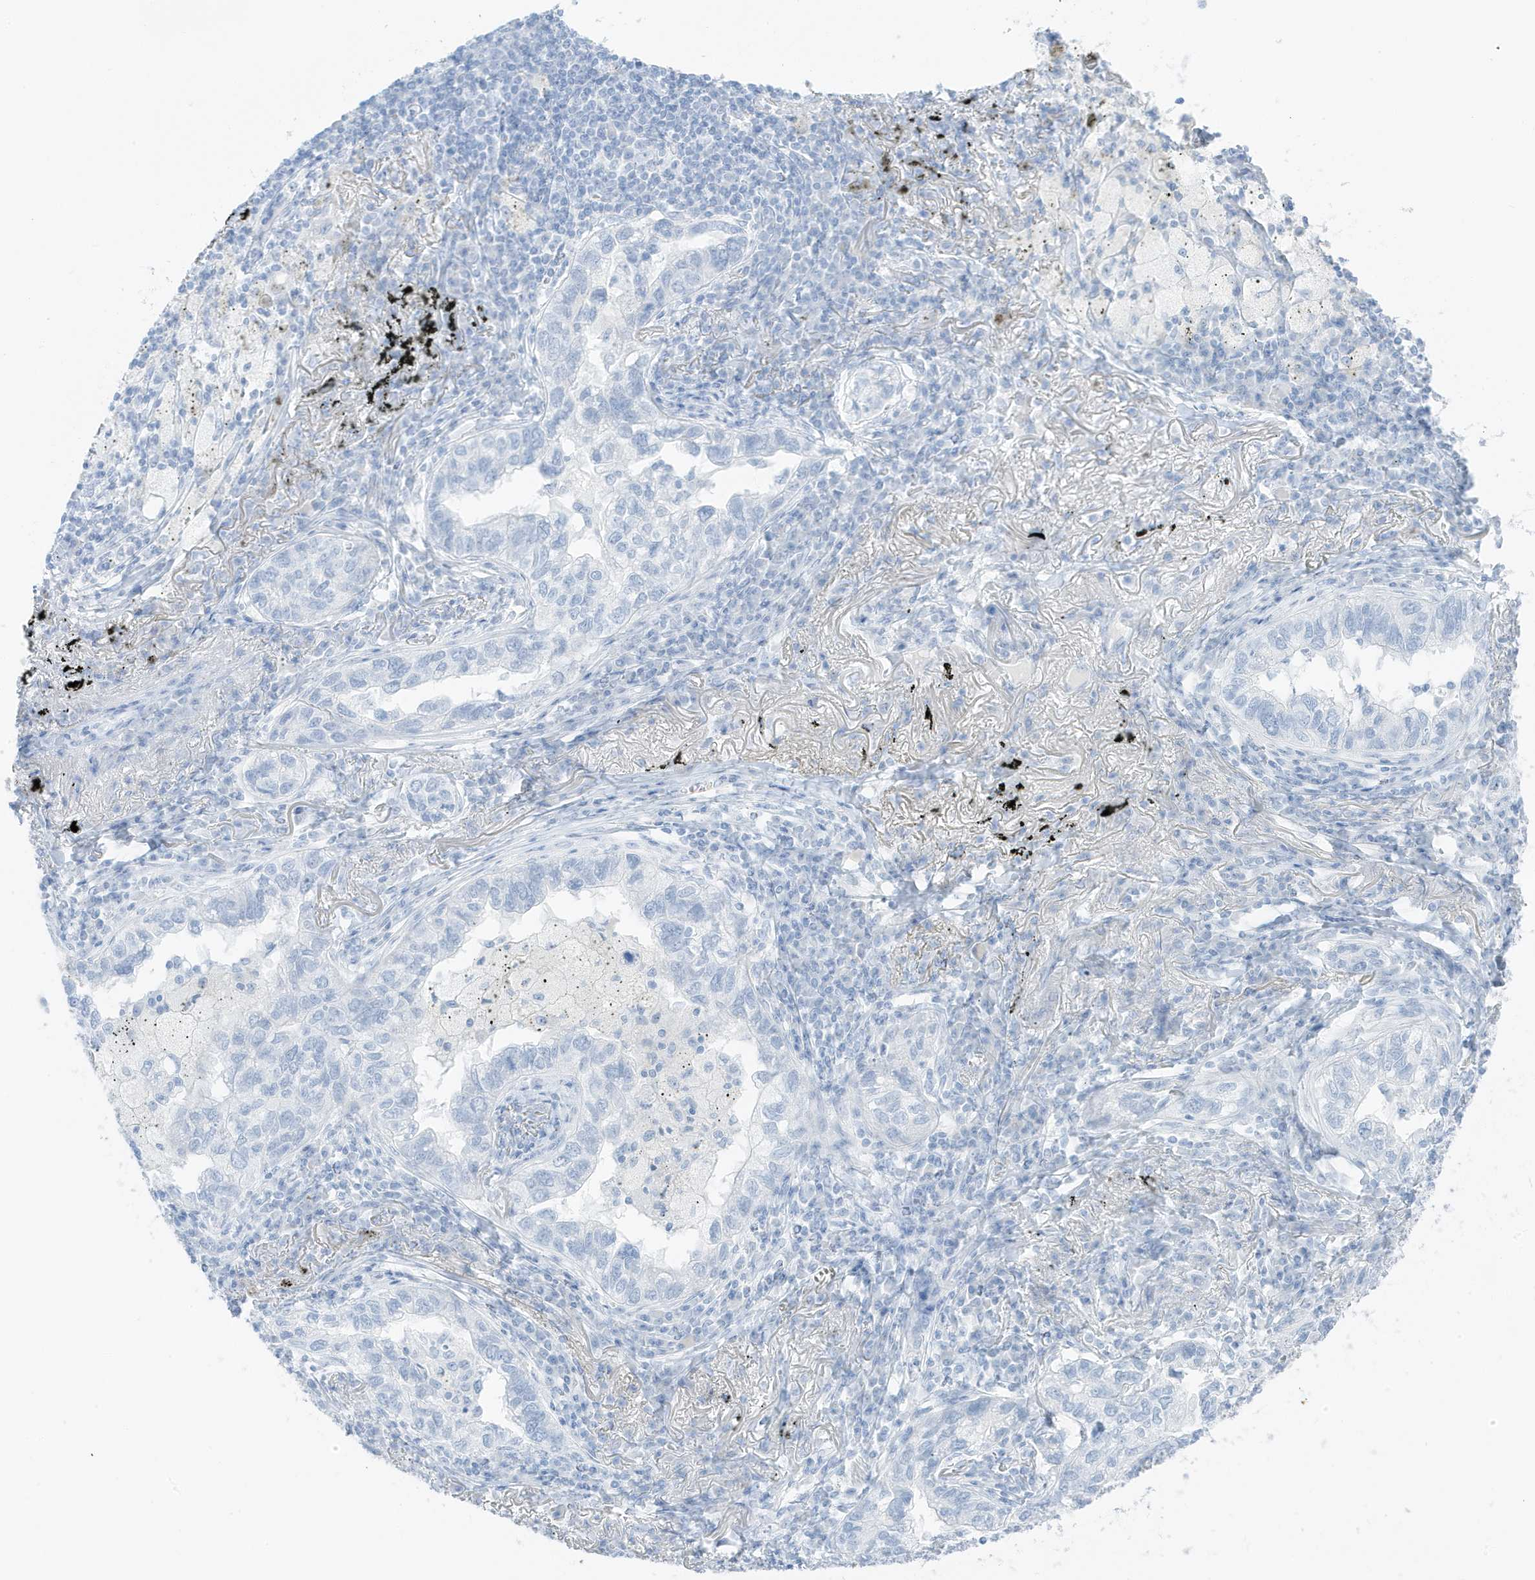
{"staining": {"intensity": "negative", "quantity": "none", "location": "none"}, "tissue": "lung cancer", "cell_type": "Tumor cells", "image_type": "cancer", "snomed": [{"axis": "morphology", "description": "Adenocarcinoma, NOS"}, {"axis": "topography", "description": "Lung"}], "caption": "Immunohistochemistry of human lung cancer demonstrates no staining in tumor cells. Brightfield microscopy of immunohistochemistry (IHC) stained with DAB (brown) and hematoxylin (blue), captured at high magnification.", "gene": "SLC22A13", "patient": {"sex": "male", "age": 65}}